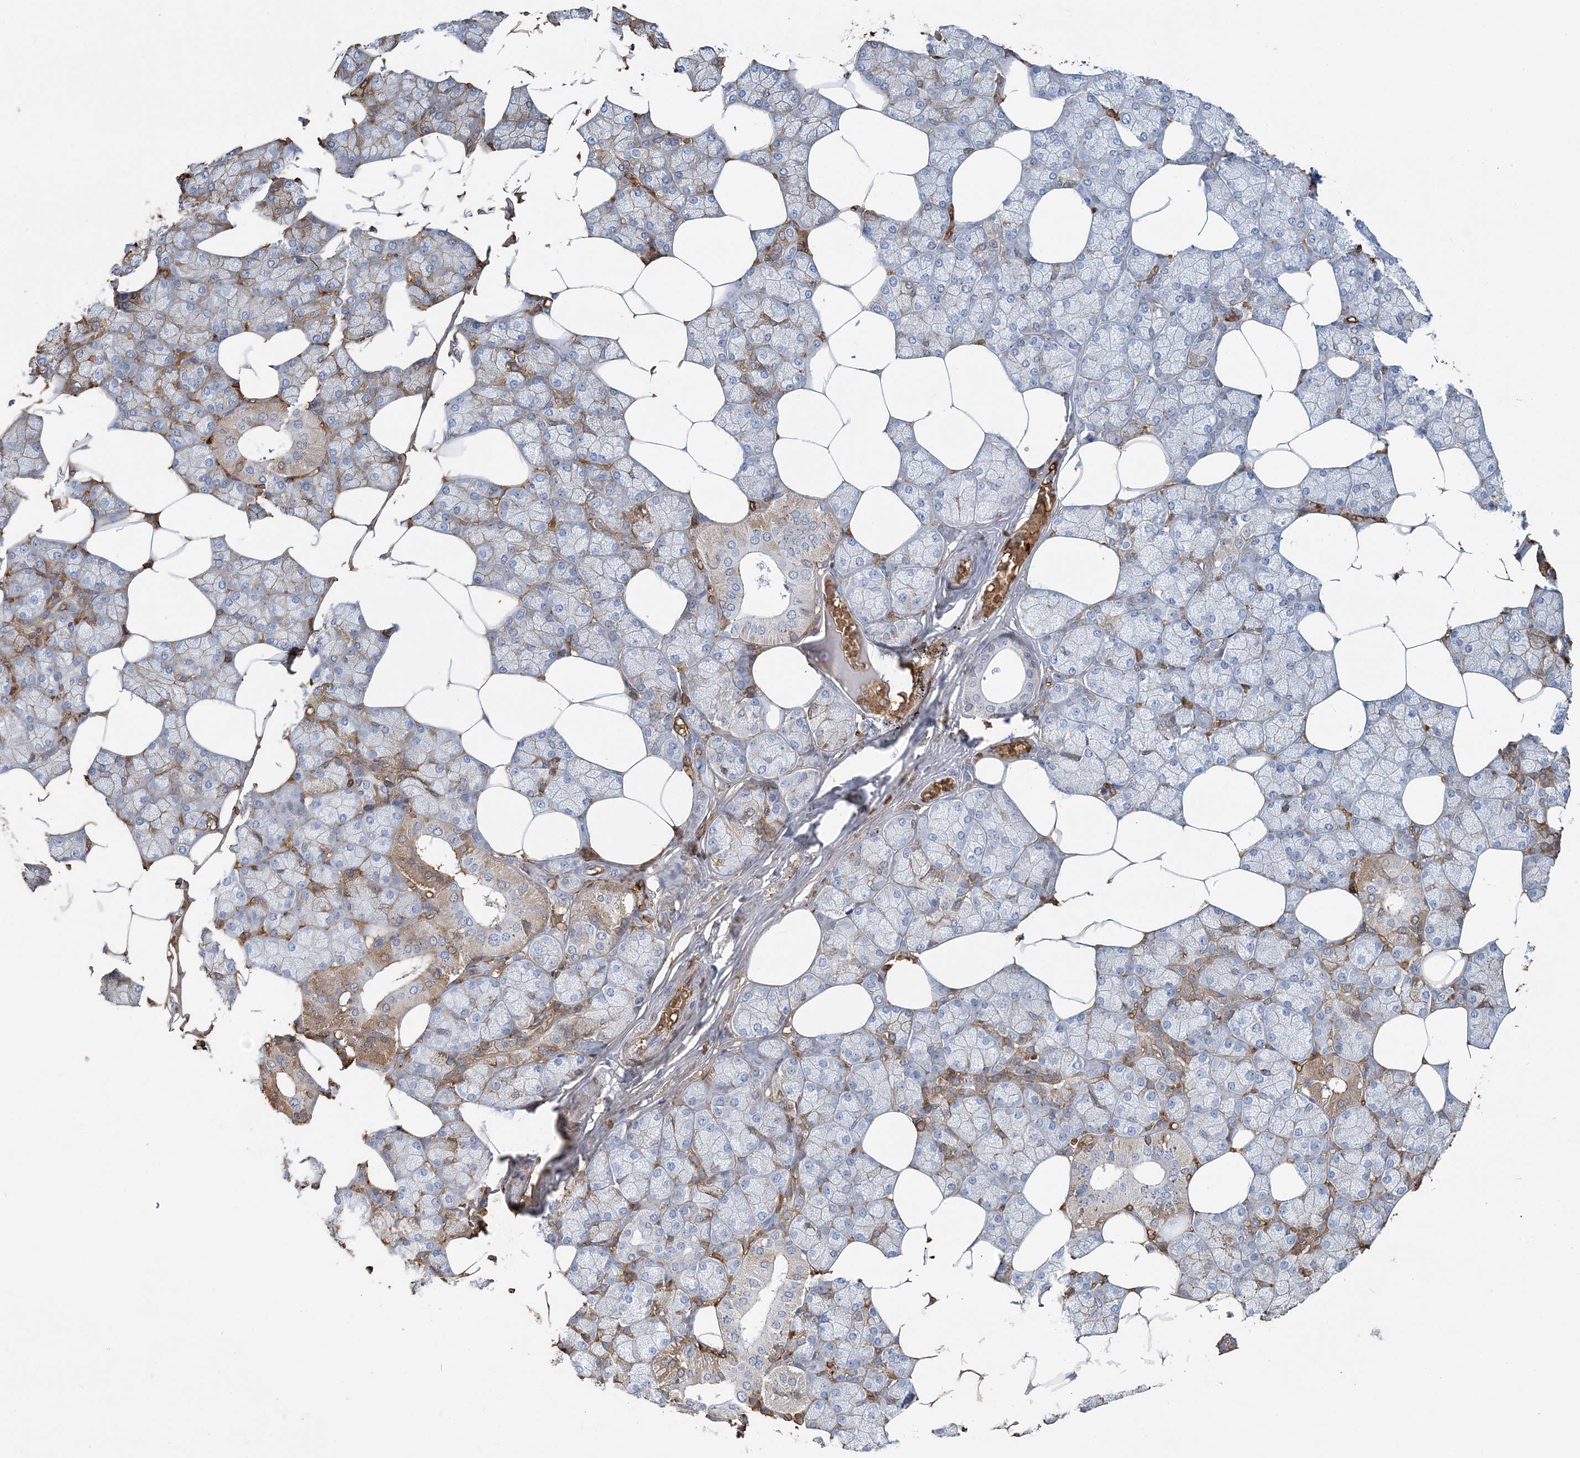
{"staining": {"intensity": "moderate", "quantity": "<25%", "location": "cytoplasmic/membranous"}, "tissue": "salivary gland", "cell_type": "Glandular cells", "image_type": "normal", "snomed": [{"axis": "morphology", "description": "Normal tissue, NOS"}, {"axis": "topography", "description": "Salivary gland"}], "caption": "The histopathology image reveals immunohistochemical staining of normal salivary gland. There is moderate cytoplasmic/membranous positivity is seen in approximately <25% of glandular cells.", "gene": "HBD", "patient": {"sex": "male", "age": 62}}